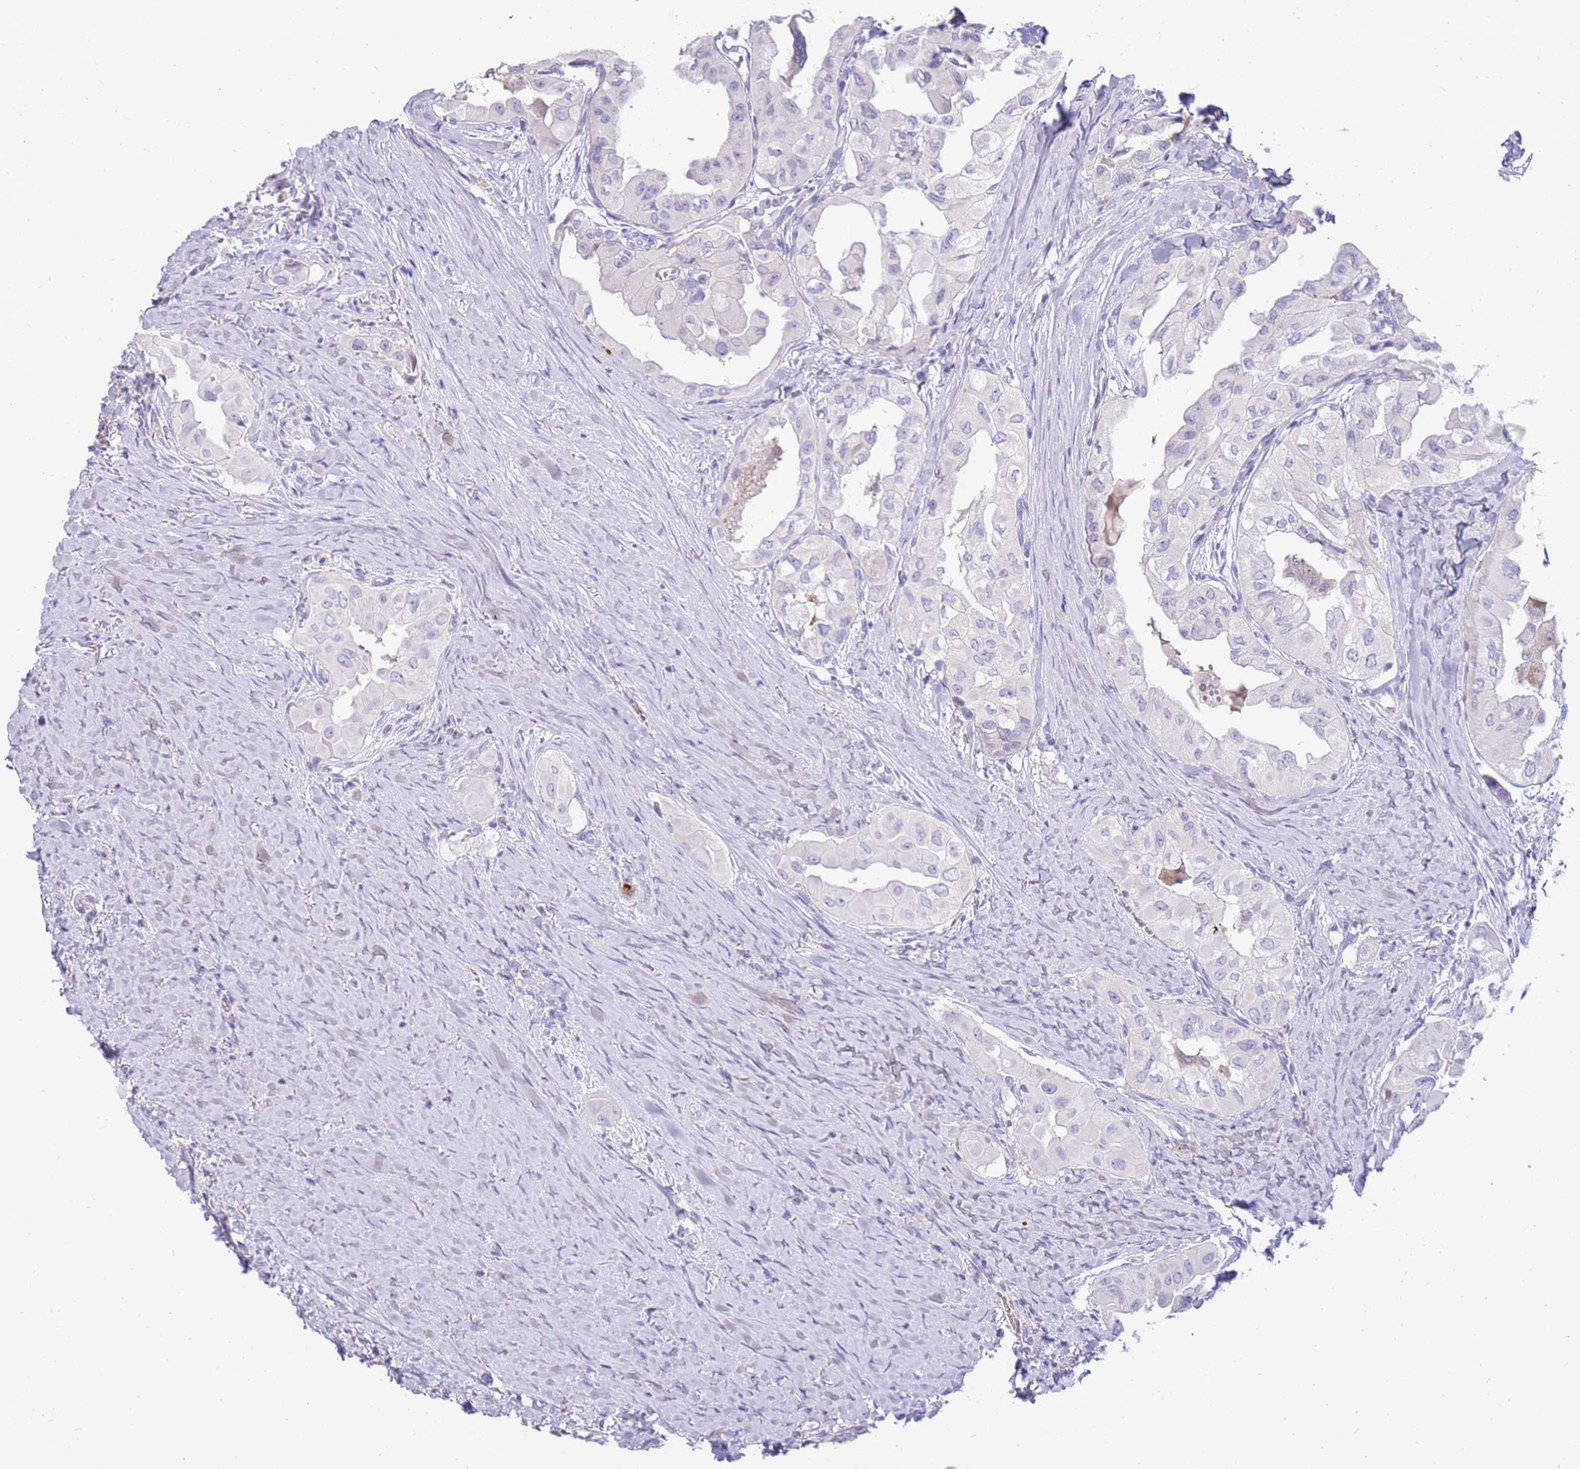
{"staining": {"intensity": "negative", "quantity": "none", "location": "none"}, "tissue": "thyroid cancer", "cell_type": "Tumor cells", "image_type": "cancer", "snomed": [{"axis": "morphology", "description": "Papillary adenocarcinoma, NOS"}, {"axis": "topography", "description": "Thyroid gland"}], "caption": "The photomicrograph exhibits no significant expression in tumor cells of papillary adenocarcinoma (thyroid).", "gene": "EVPLL", "patient": {"sex": "female", "age": 59}}